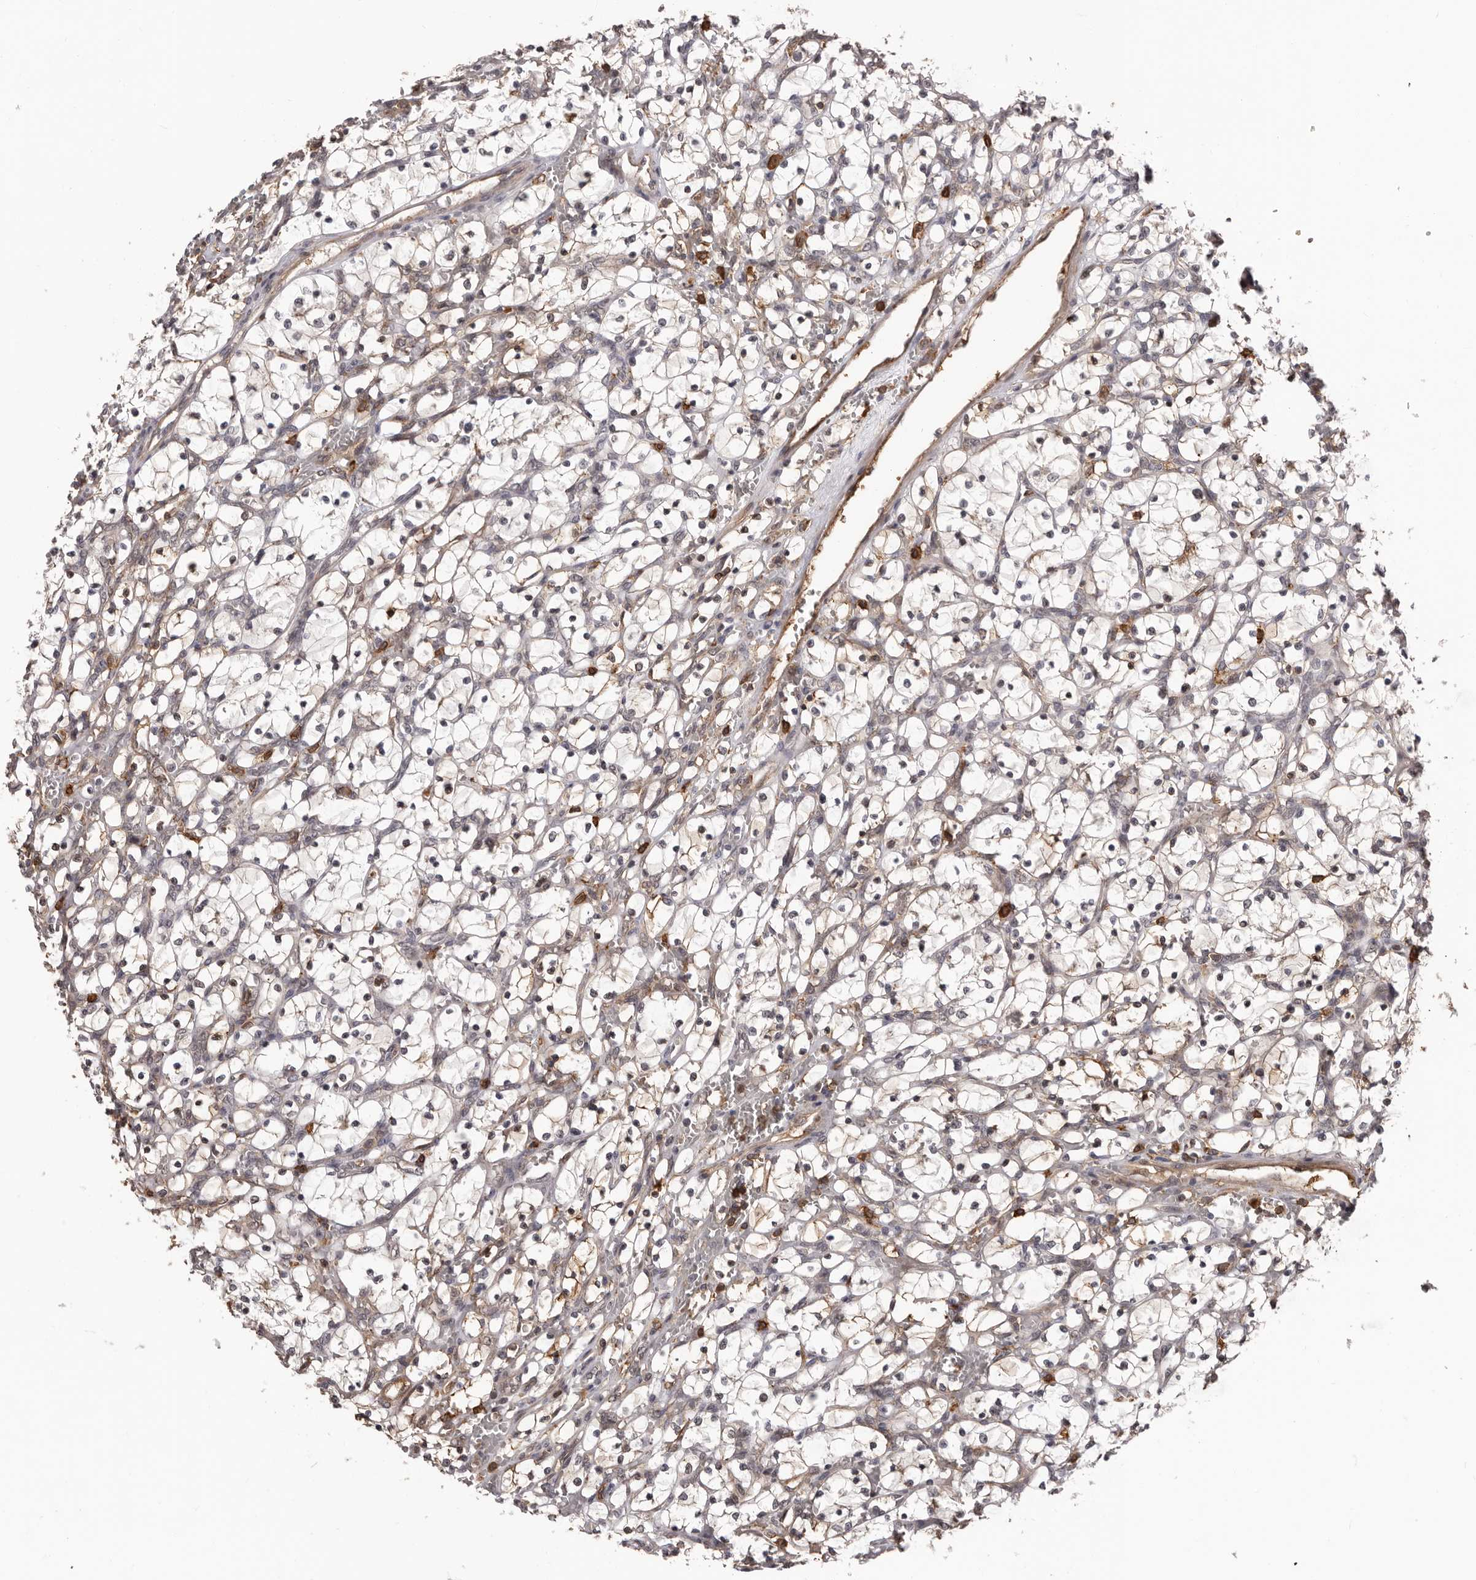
{"staining": {"intensity": "weak", "quantity": "<25%", "location": "cytoplasmic/membranous"}, "tissue": "renal cancer", "cell_type": "Tumor cells", "image_type": "cancer", "snomed": [{"axis": "morphology", "description": "Adenocarcinoma, NOS"}, {"axis": "topography", "description": "Kidney"}], "caption": "An image of human renal cancer (adenocarcinoma) is negative for staining in tumor cells.", "gene": "PRR12", "patient": {"sex": "female", "age": 69}}